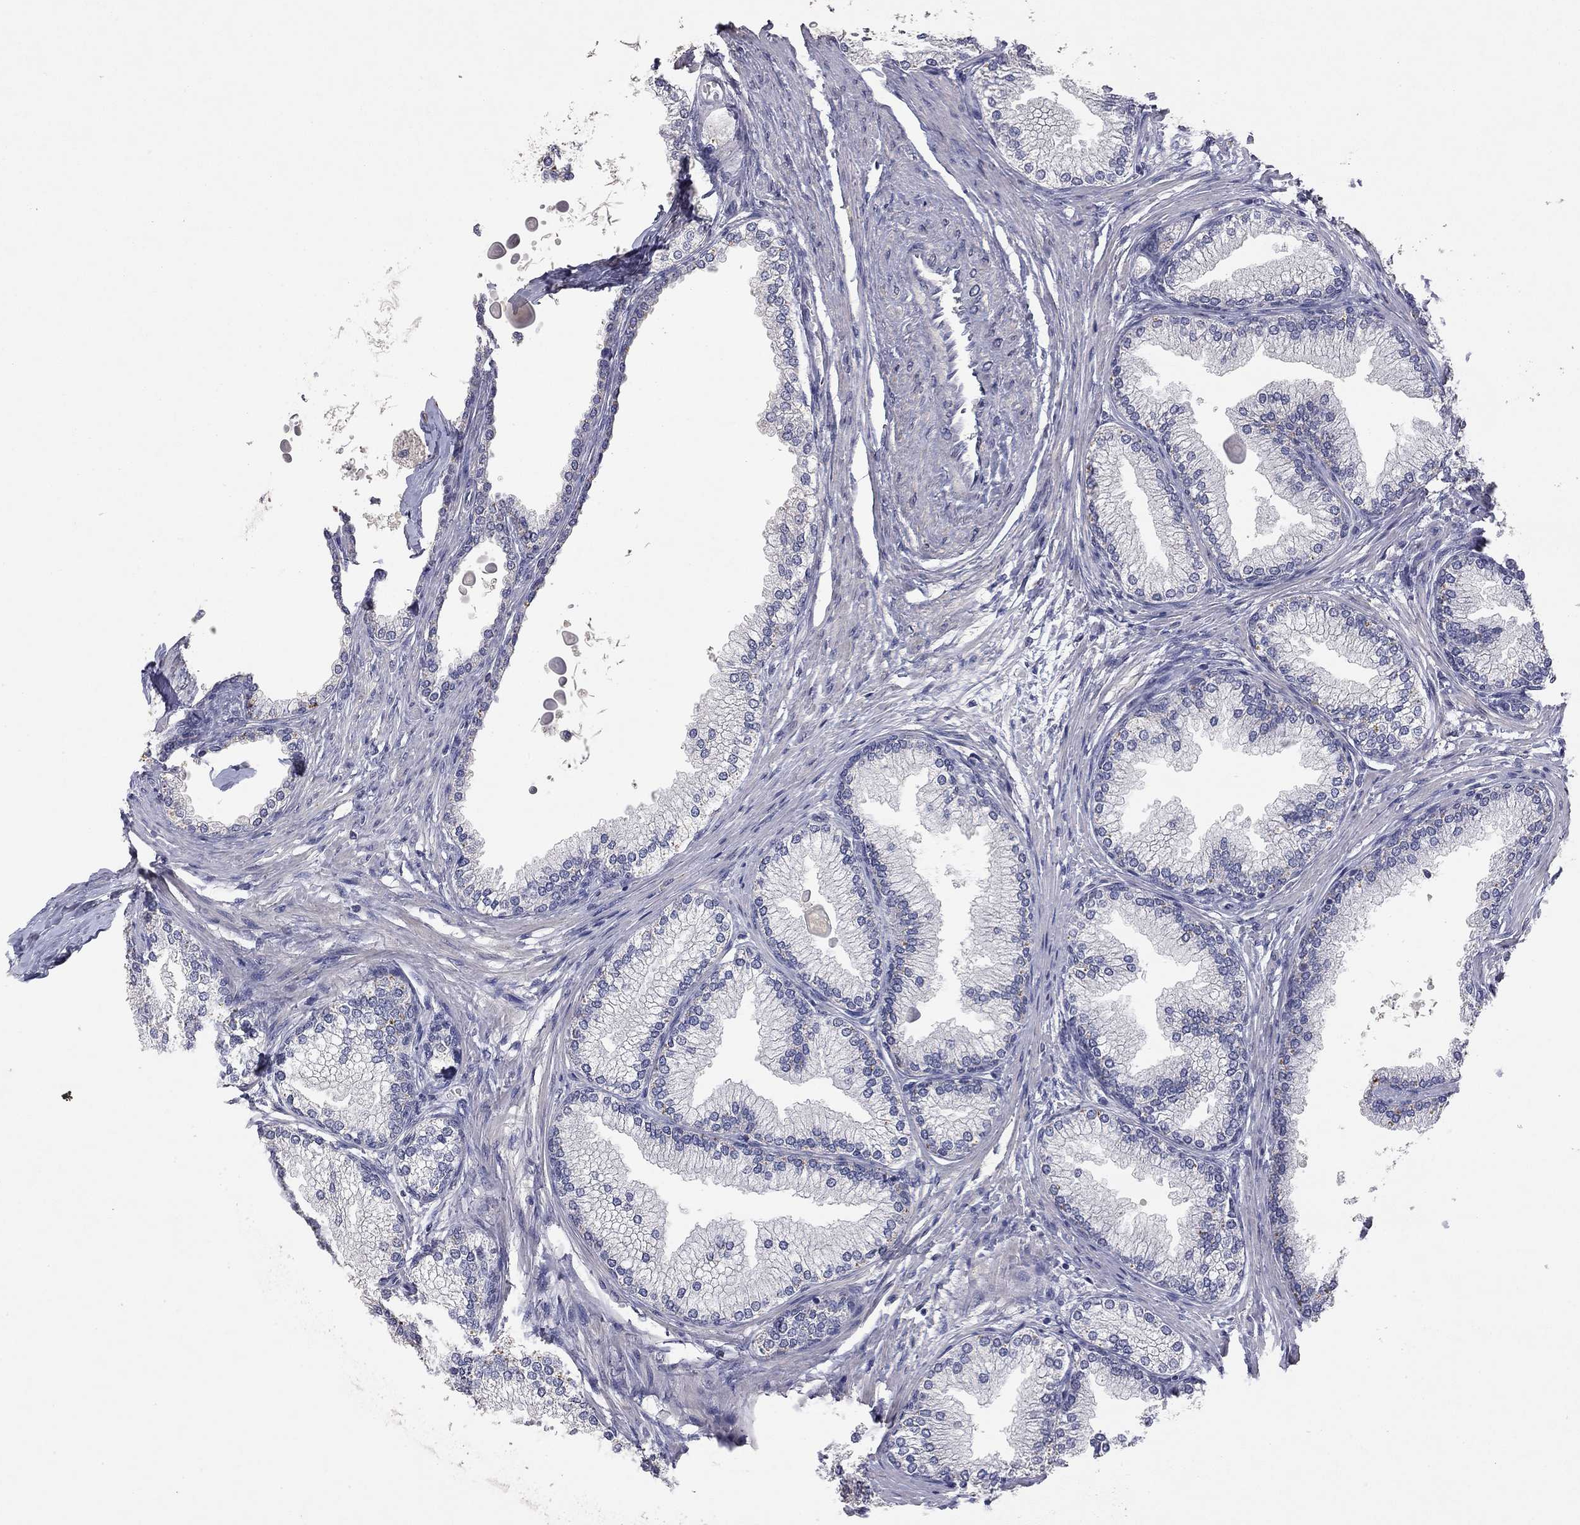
{"staining": {"intensity": "negative", "quantity": "none", "location": "none"}, "tissue": "prostate", "cell_type": "Glandular cells", "image_type": "normal", "snomed": [{"axis": "morphology", "description": "Normal tissue, NOS"}, {"axis": "topography", "description": "Prostate"}], "caption": "DAB immunohistochemical staining of unremarkable human prostate shows no significant expression in glandular cells.", "gene": "SYT12", "patient": {"sex": "male", "age": 72}}